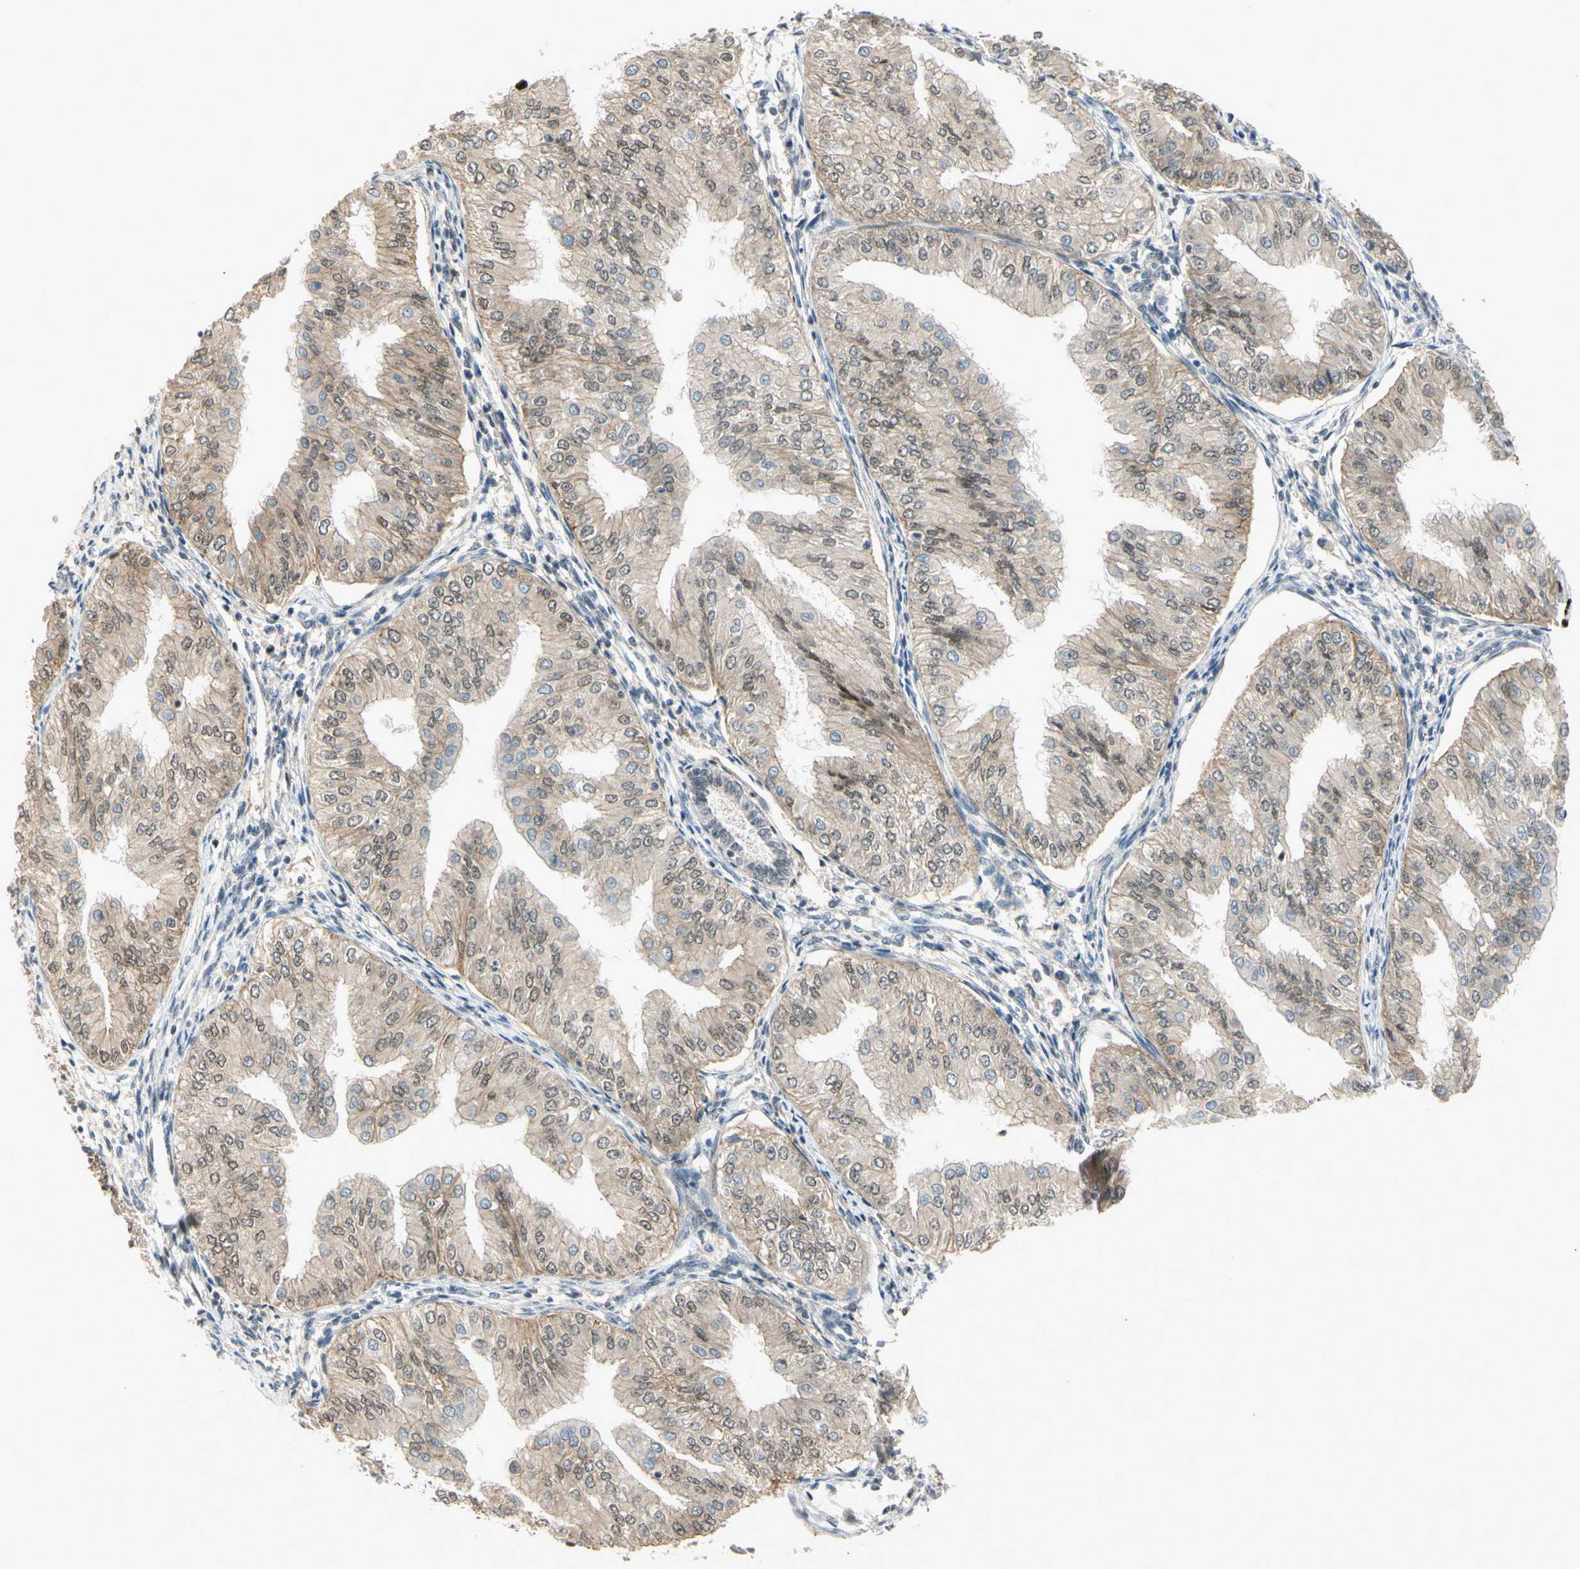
{"staining": {"intensity": "weak", "quantity": ">75%", "location": "cytoplasmic/membranous"}, "tissue": "endometrial cancer", "cell_type": "Tumor cells", "image_type": "cancer", "snomed": [{"axis": "morphology", "description": "Adenocarcinoma, NOS"}, {"axis": "topography", "description": "Endometrium"}], "caption": "Brown immunohistochemical staining in human endometrial cancer exhibits weak cytoplasmic/membranous expression in about >75% of tumor cells.", "gene": "NFYA", "patient": {"sex": "female", "age": 53}}